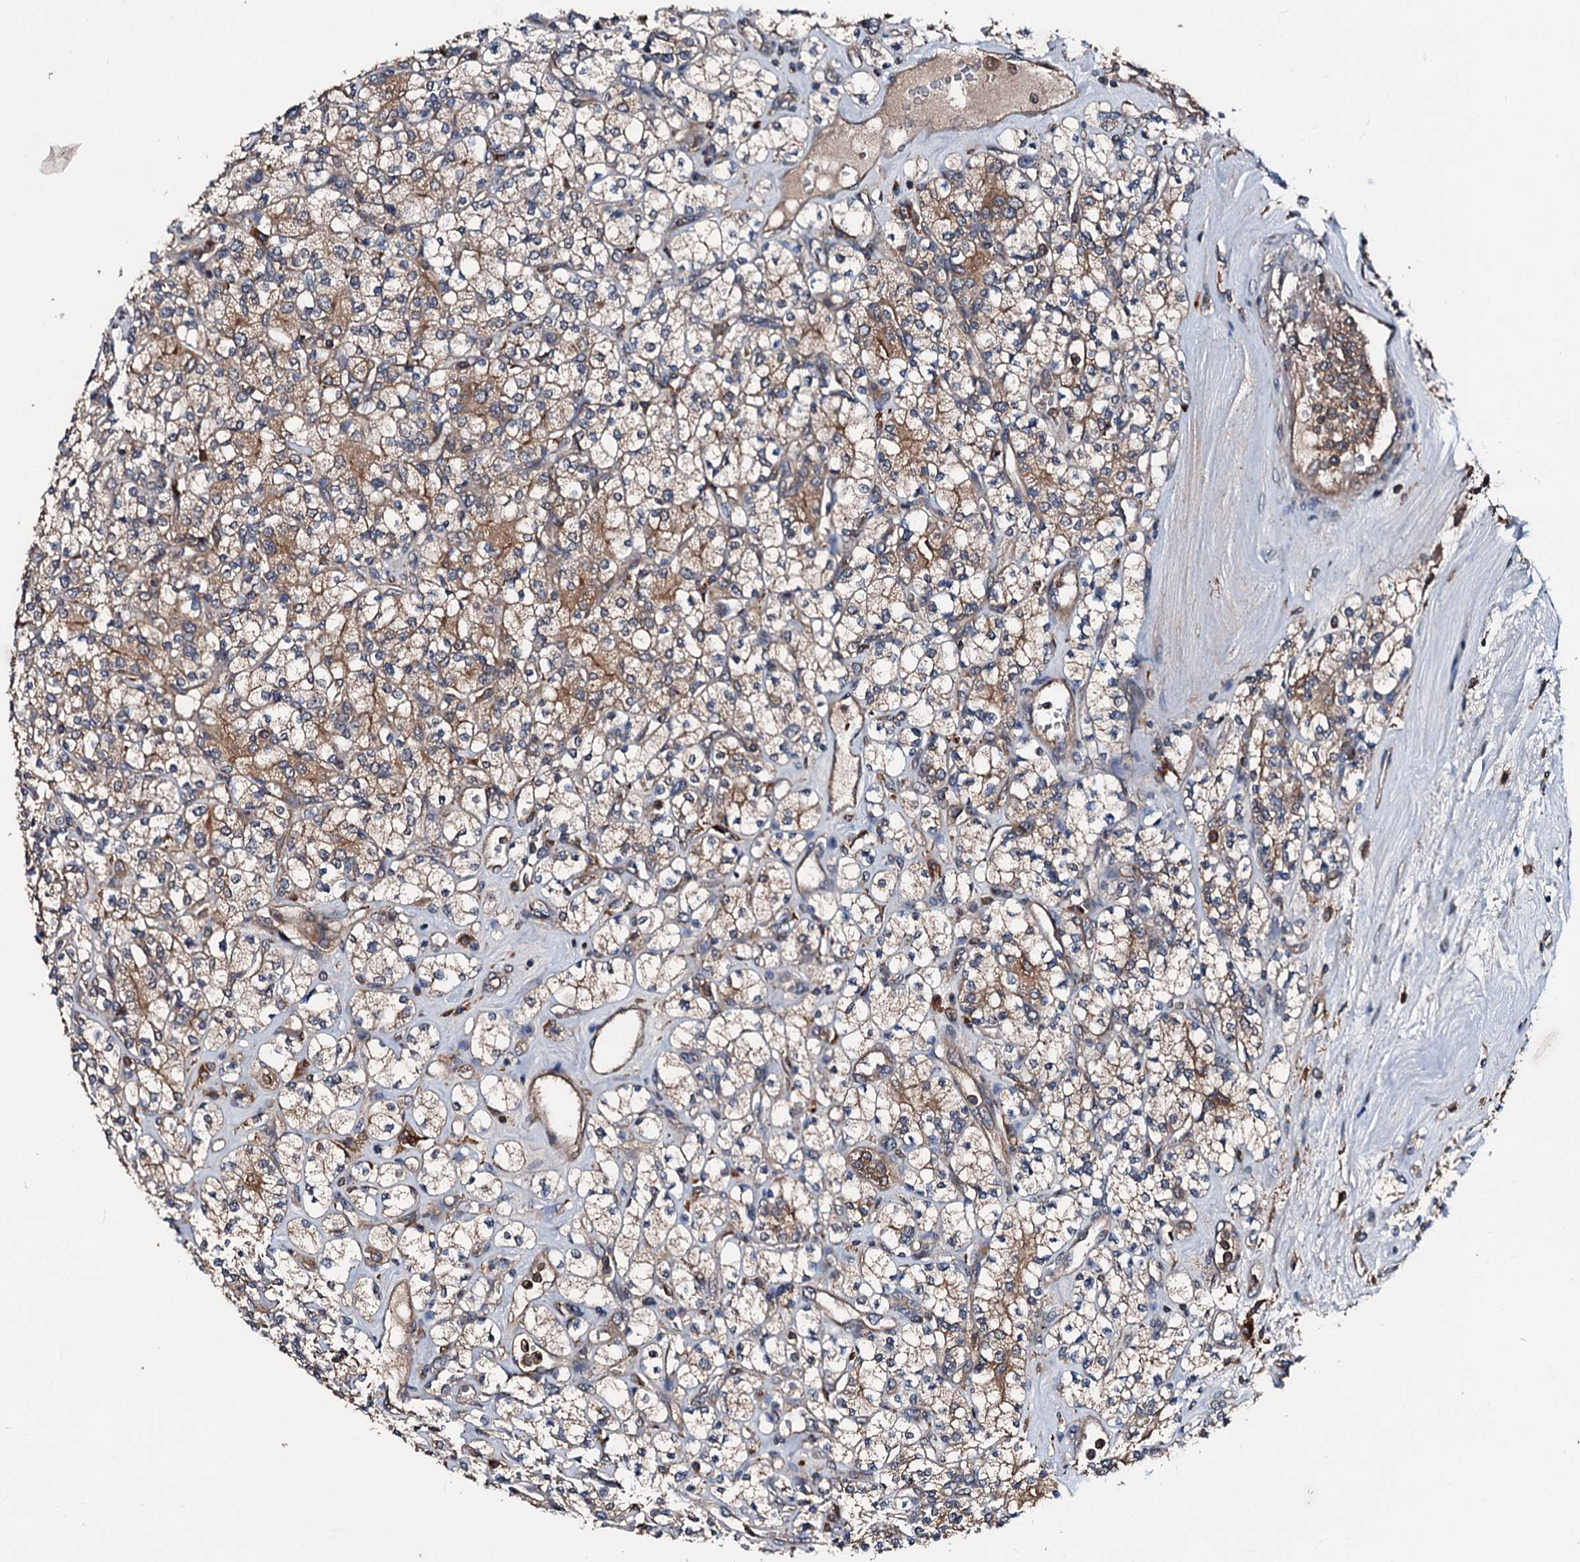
{"staining": {"intensity": "moderate", "quantity": "25%-75%", "location": "cytoplasmic/membranous"}, "tissue": "renal cancer", "cell_type": "Tumor cells", "image_type": "cancer", "snomed": [{"axis": "morphology", "description": "Adenocarcinoma, NOS"}, {"axis": "topography", "description": "Kidney"}], "caption": "DAB (3,3'-diaminobenzidine) immunohistochemical staining of renal cancer shows moderate cytoplasmic/membranous protein staining in about 25%-75% of tumor cells. The staining was performed using DAB (3,3'-diaminobenzidine), with brown indicating positive protein expression. Nuclei are stained blue with hematoxylin.", "gene": "FGD4", "patient": {"sex": "male", "age": 77}}